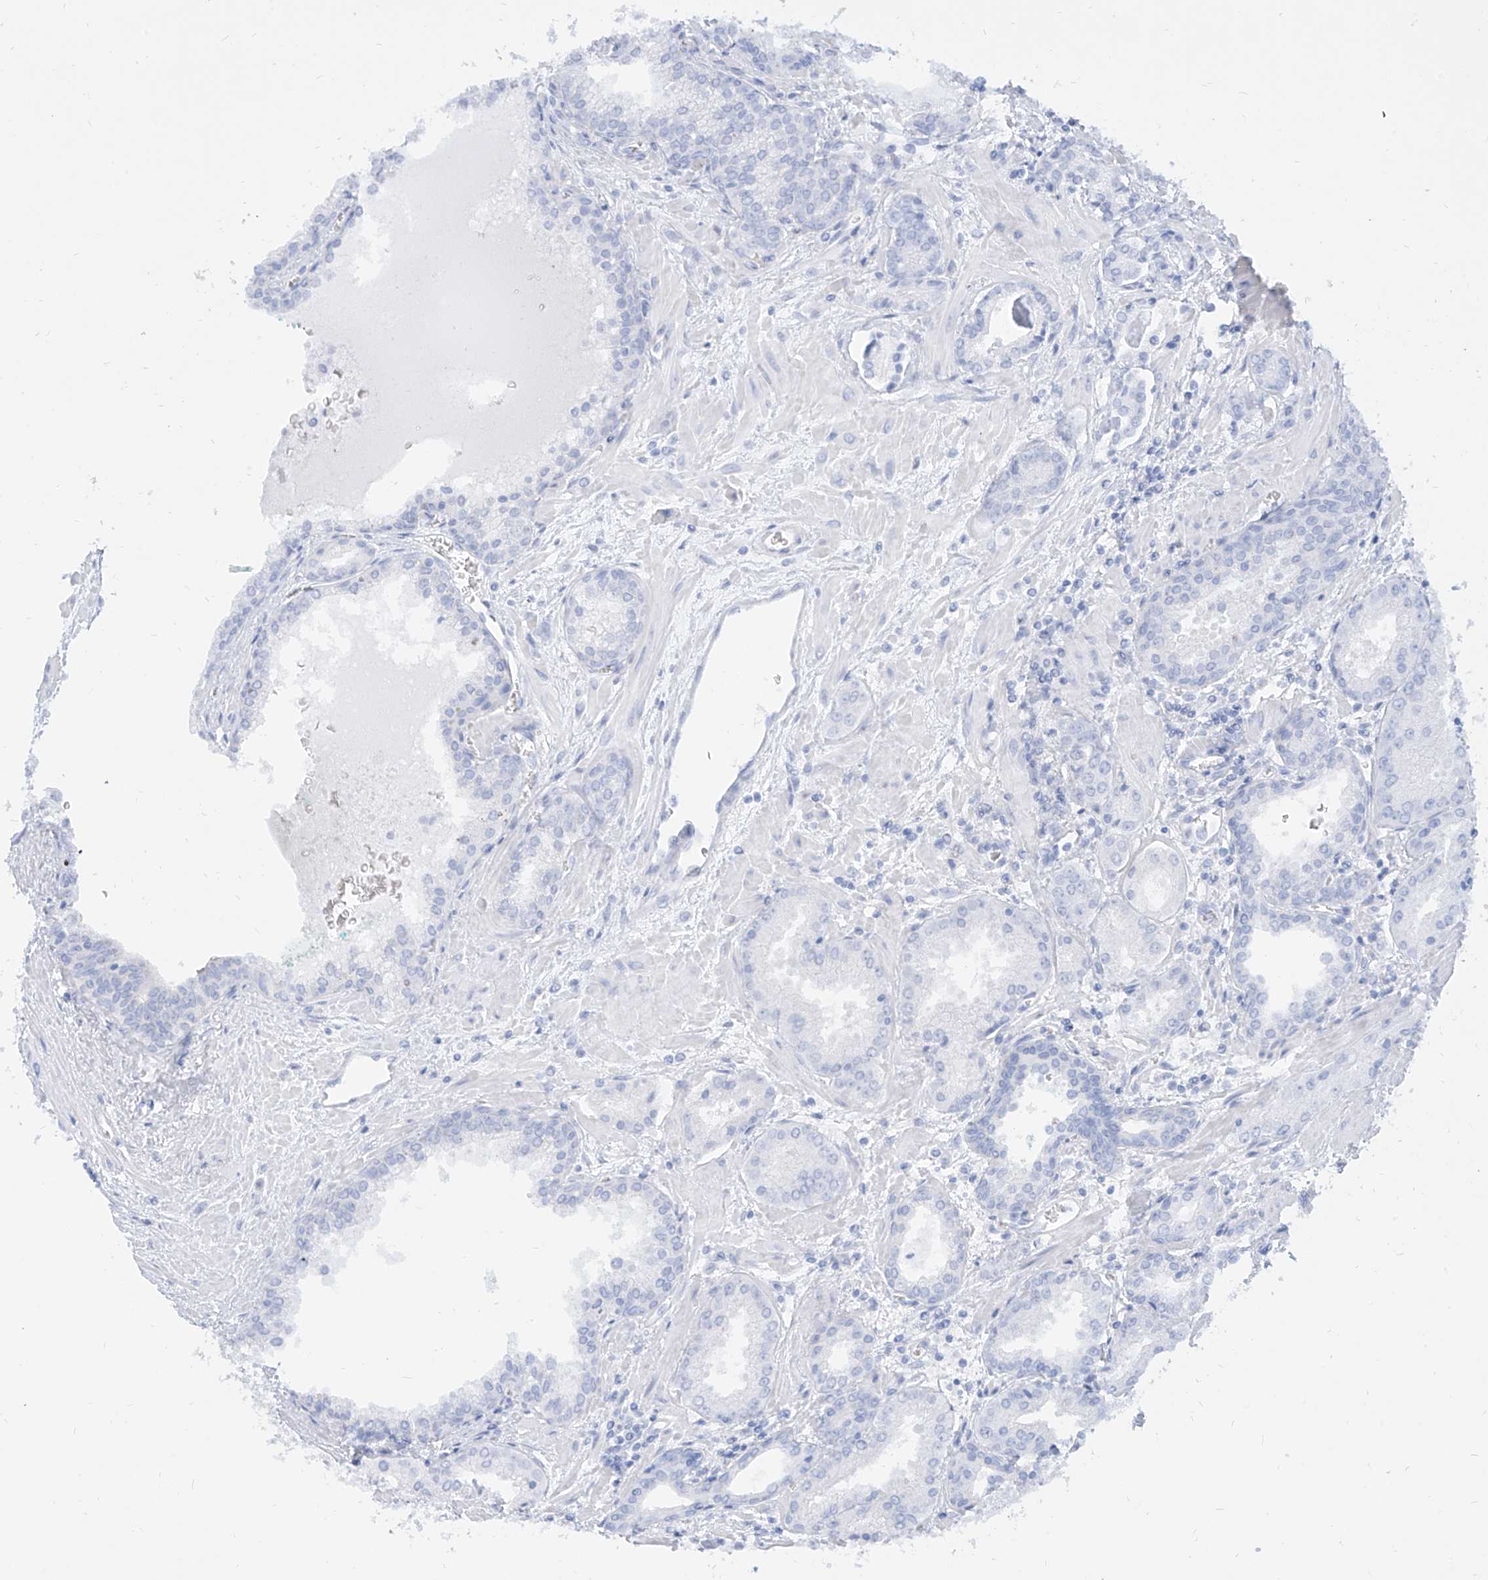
{"staining": {"intensity": "negative", "quantity": "none", "location": "none"}, "tissue": "prostate cancer", "cell_type": "Tumor cells", "image_type": "cancer", "snomed": [{"axis": "morphology", "description": "Adenocarcinoma, Low grade"}, {"axis": "topography", "description": "Prostate"}], "caption": "Tumor cells are negative for protein expression in human prostate cancer.", "gene": "PDXK", "patient": {"sex": "male", "age": 67}}